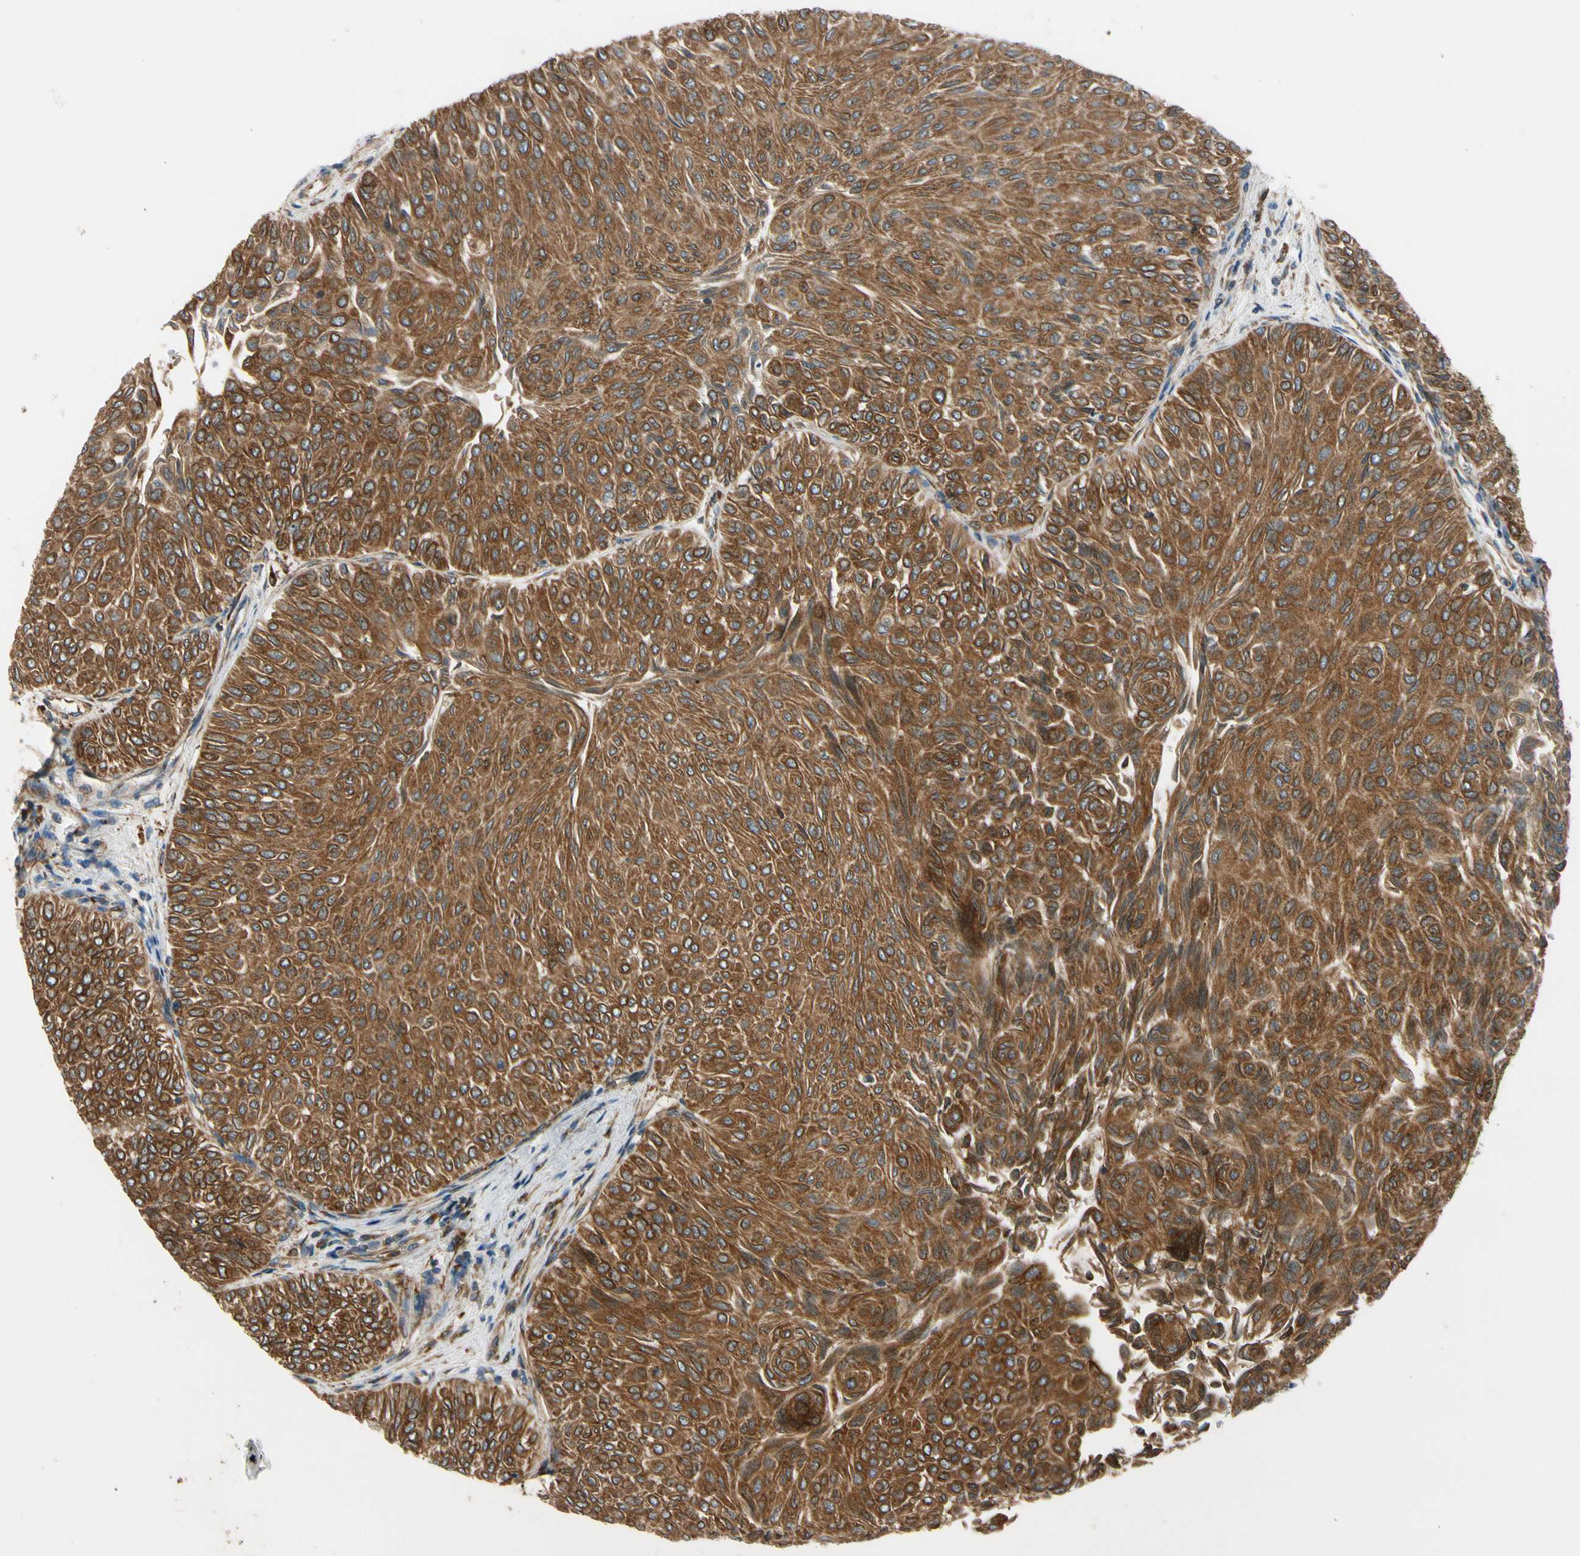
{"staining": {"intensity": "strong", "quantity": ">75%", "location": "cytoplasmic/membranous"}, "tissue": "urothelial cancer", "cell_type": "Tumor cells", "image_type": "cancer", "snomed": [{"axis": "morphology", "description": "Urothelial carcinoma, Low grade"}, {"axis": "topography", "description": "Urinary bladder"}], "caption": "Protein staining of low-grade urothelial carcinoma tissue displays strong cytoplasmic/membranous expression in approximately >75% of tumor cells.", "gene": "CLCC1", "patient": {"sex": "male", "age": 78}}